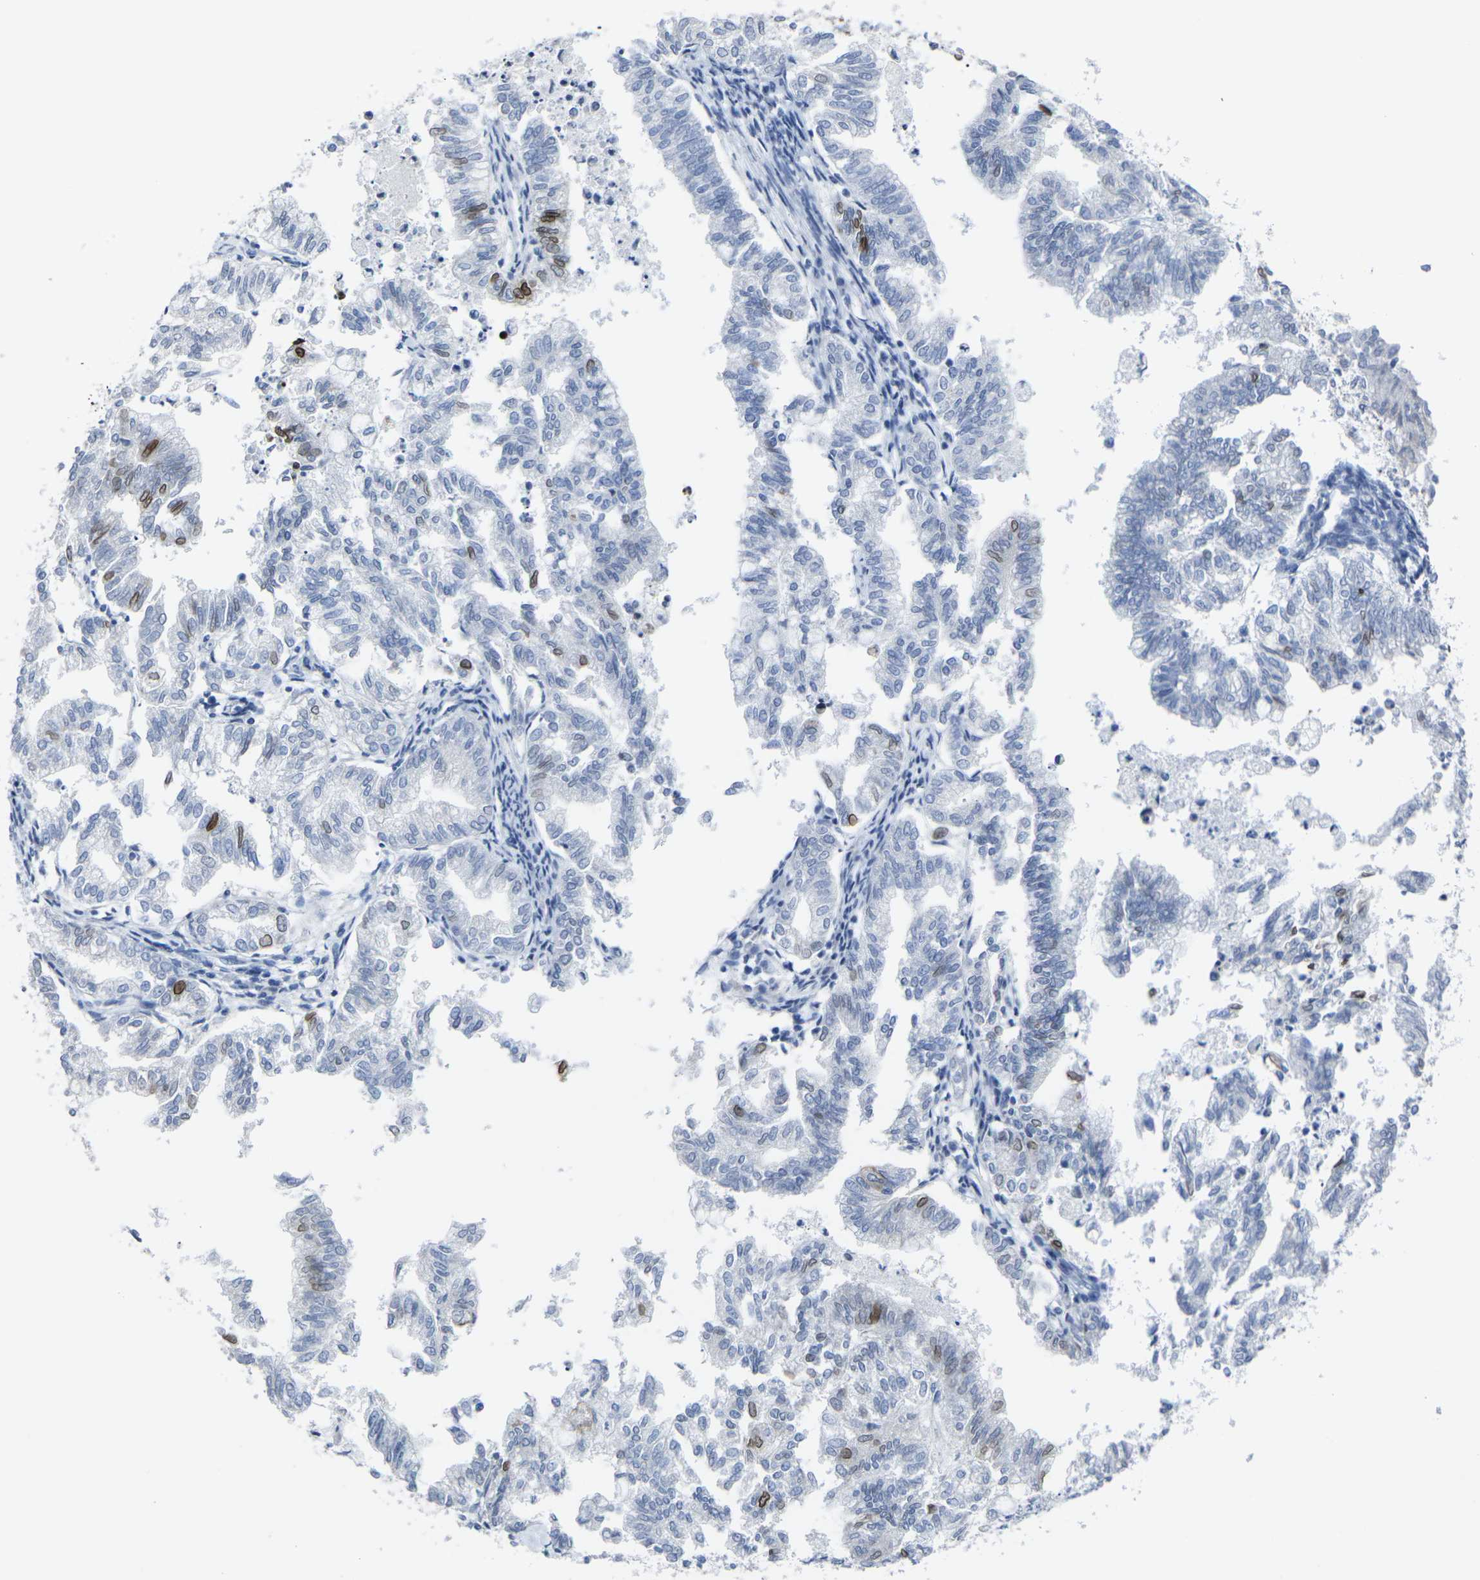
{"staining": {"intensity": "strong", "quantity": "<25%", "location": "cytoplasmic/membranous"}, "tissue": "endometrial cancer", "cell_type": "Tumor cells", "image_type": "cancer", "snomed": [{"axis": "morphology", "description": "Necrosis, NOS"}, {"axis": "morphology", "description": "Adenocarcinoma, NOS"}, {"axis": "topography", "description": "Endometrium"}], "caption": "Endometrial cancer stained with immunohistochemistry demonstrates strong cytoplasmic/membranous staining in about <25% of tumor cells. The staining was performed using DAB (3,3'-diaminobenzidine), with brown indicating positive protein expression. Nuclei are stained blue with hematoxylin.", "gene": "ANKRD46", "patient": {"sex": "female", "age": 79}}